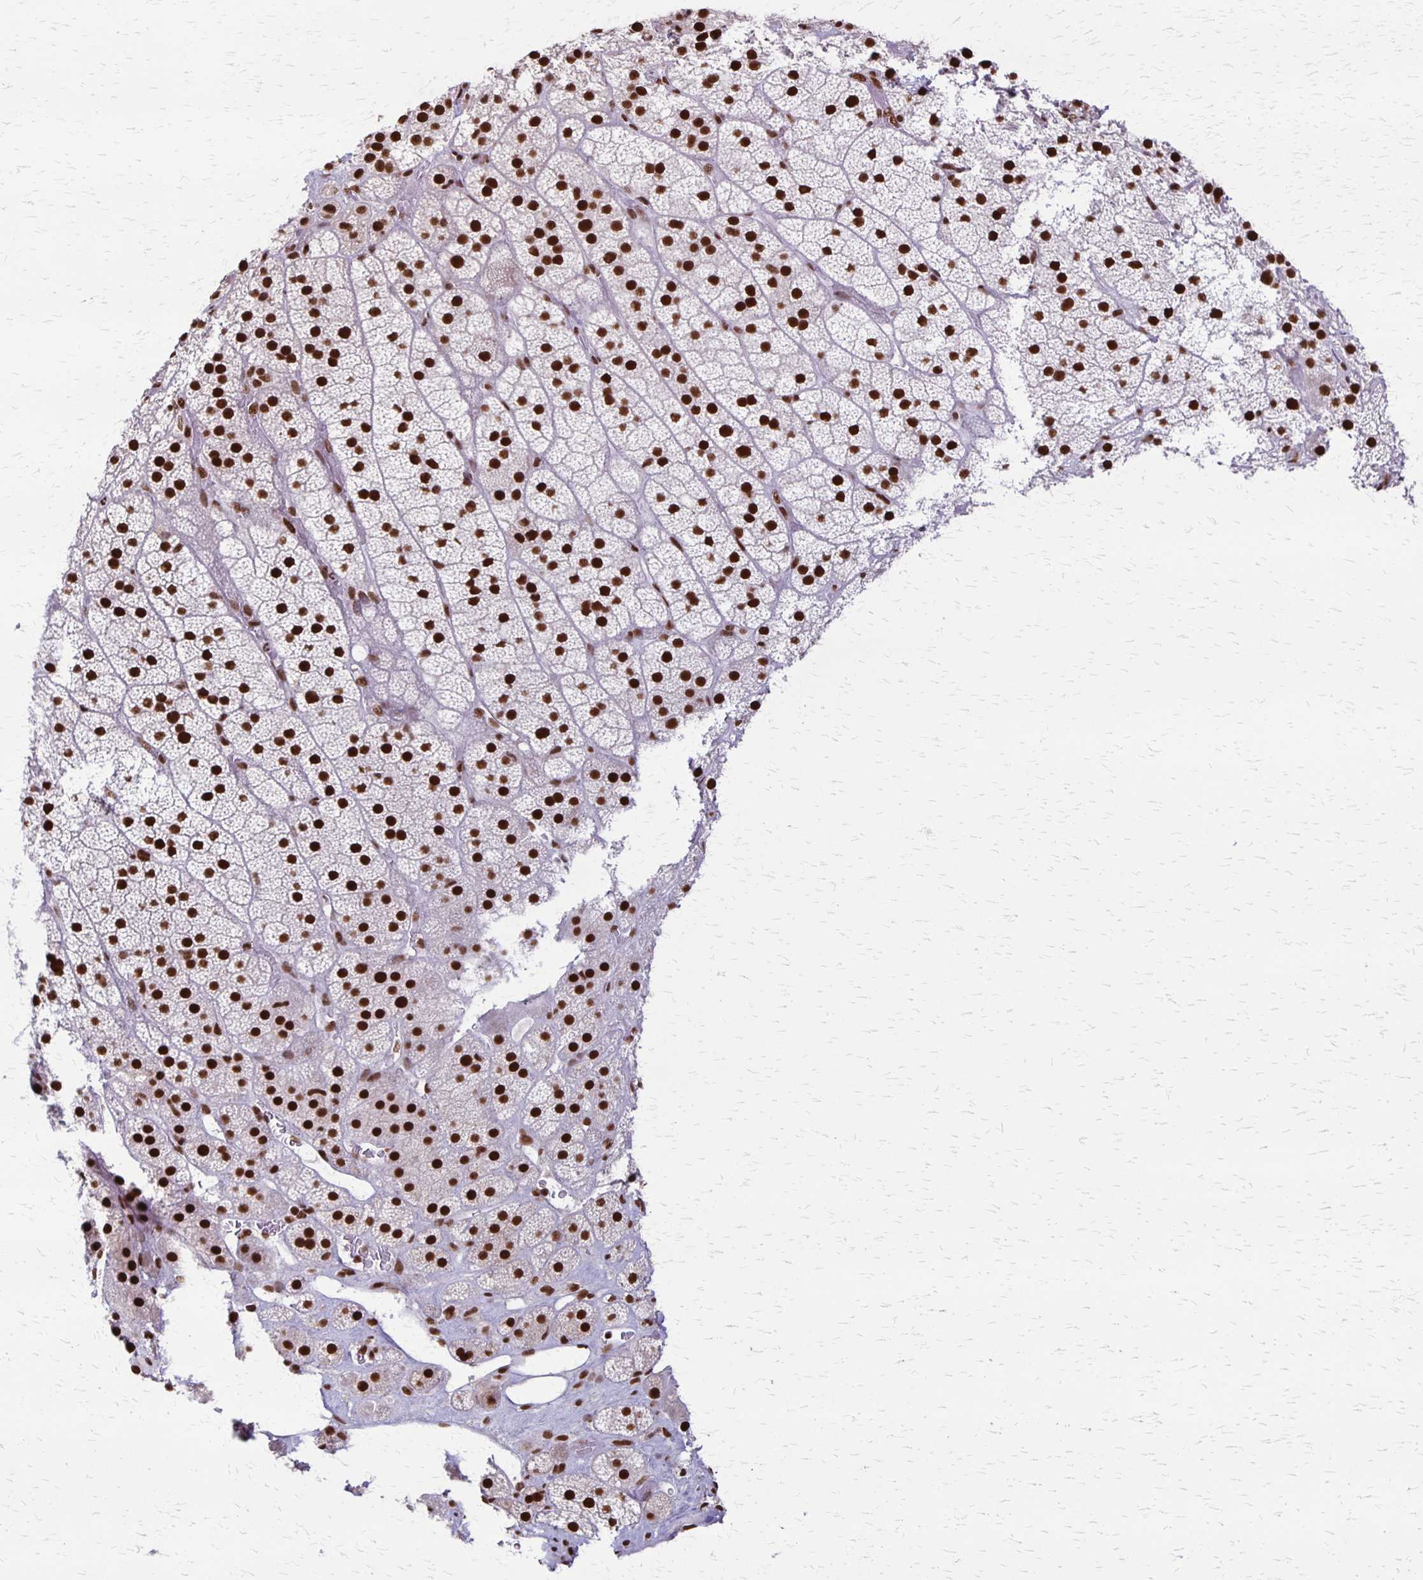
{"staining": {"intensity": "strong", "quantity": ">75%", "location": "nuclear"}, "tissue": "adrenal gland", "cell_type": "Glandular cells", "image_type": "normal", "snomed": [{"axis": "morphology", "description": "Normal tissue, NOS"}, {"axis": "topography", "description": "Adrenal gland"}], "caption": "Strong nuclear positivity is appreciated in about >75% of glandular cells in unremarkable adrenal gland. (Stains: DAB in brown, nuclei in blue, Microscopy: brightfield microscopy at high magnification).", "gene": "XRCC6", "patient": {"sex": "male", "age": 57}}